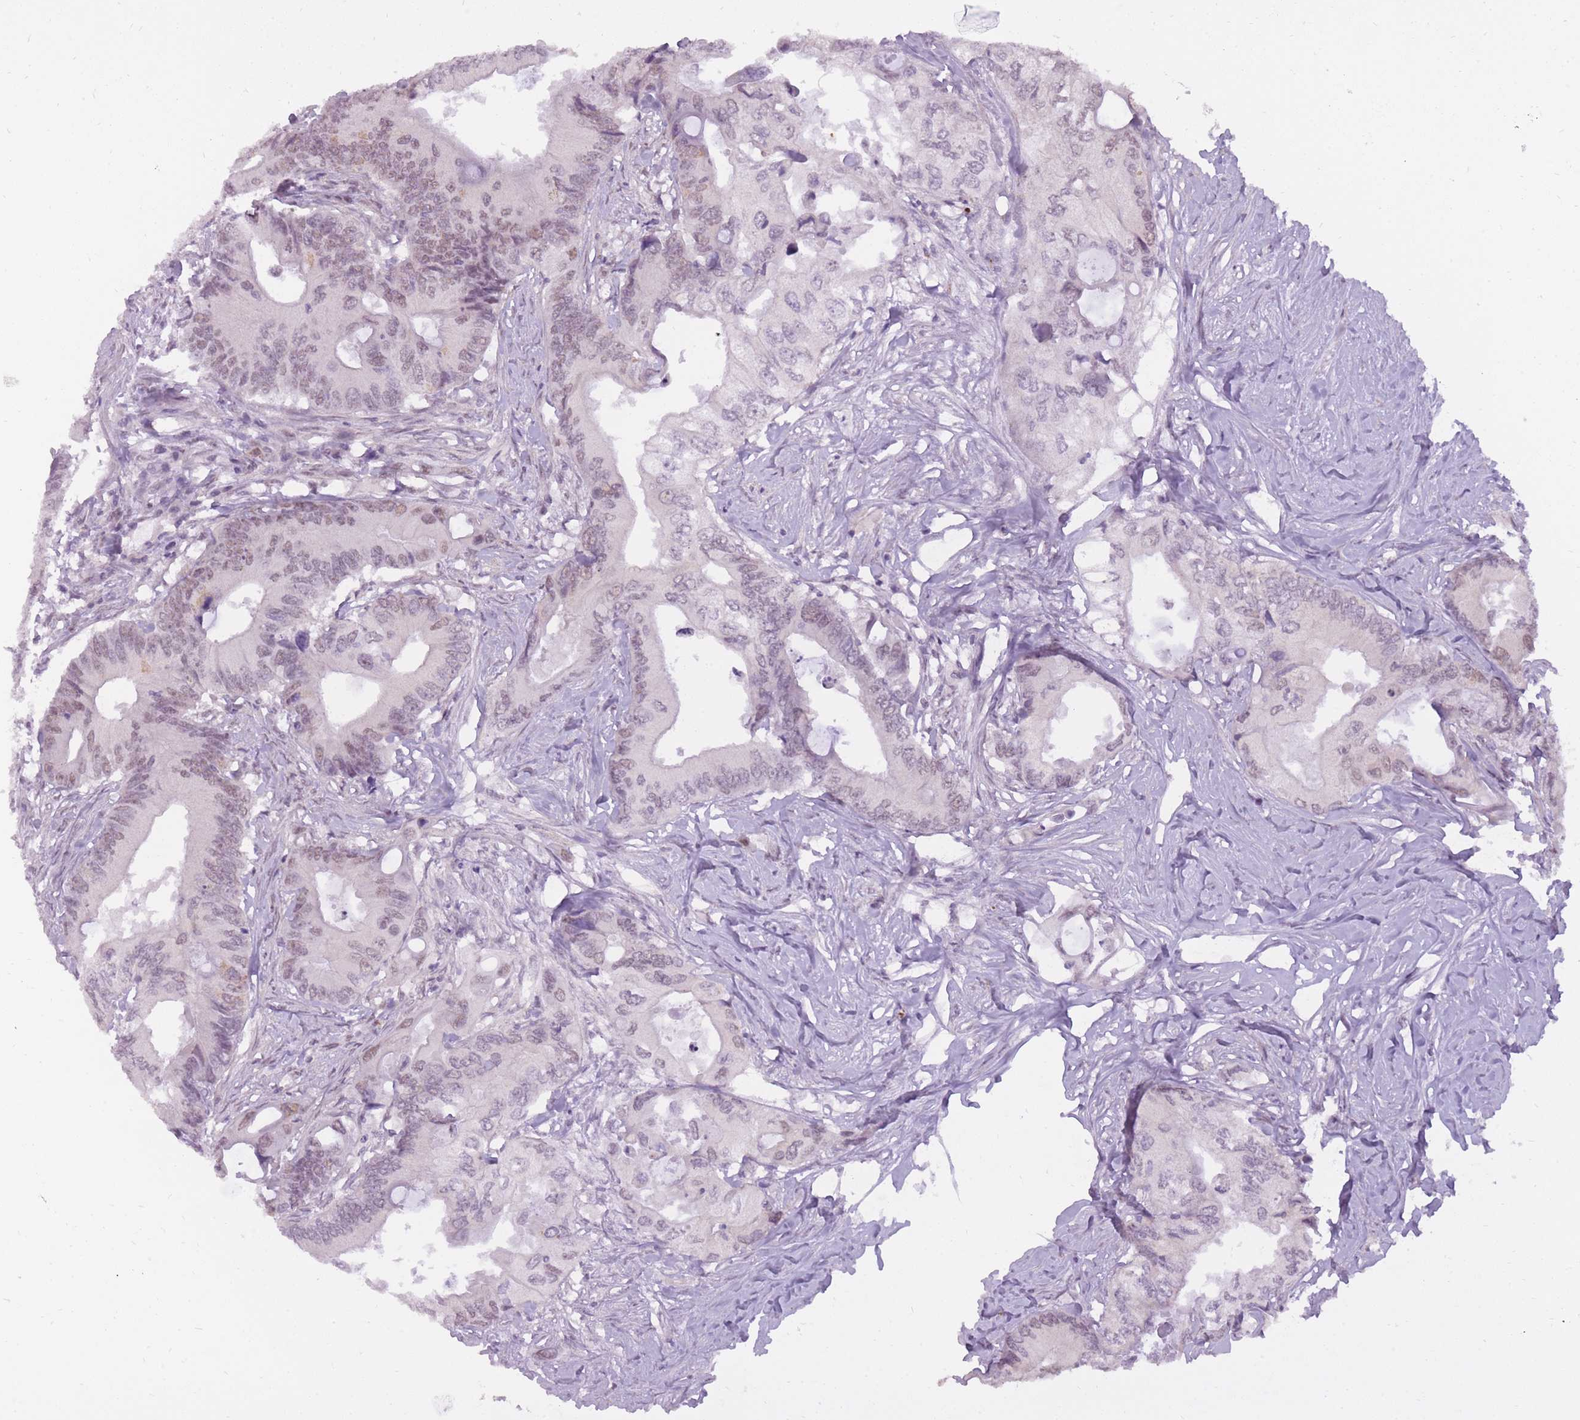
{"staining": {"intensity": "weak", "quantity": "25%-75%", "location": "nuclear"}, "tissue": "colorectal cancer", "cell_type": "Tumor cells", "image_type": "cancer", "snomed": [{"axis": "morphology", "description": "Adenocarcinoma, NOS"}, {"axis": "topography", "description": "Colon"}], "caption": "This is a histology image of immunohistochemistry staining of colorectal cancer (adenocarcinoma), which shows weak expression in the nuclear of tumor cells.", "gene": "TIGD1", "patient": {"sex": "male", "age": 71}}